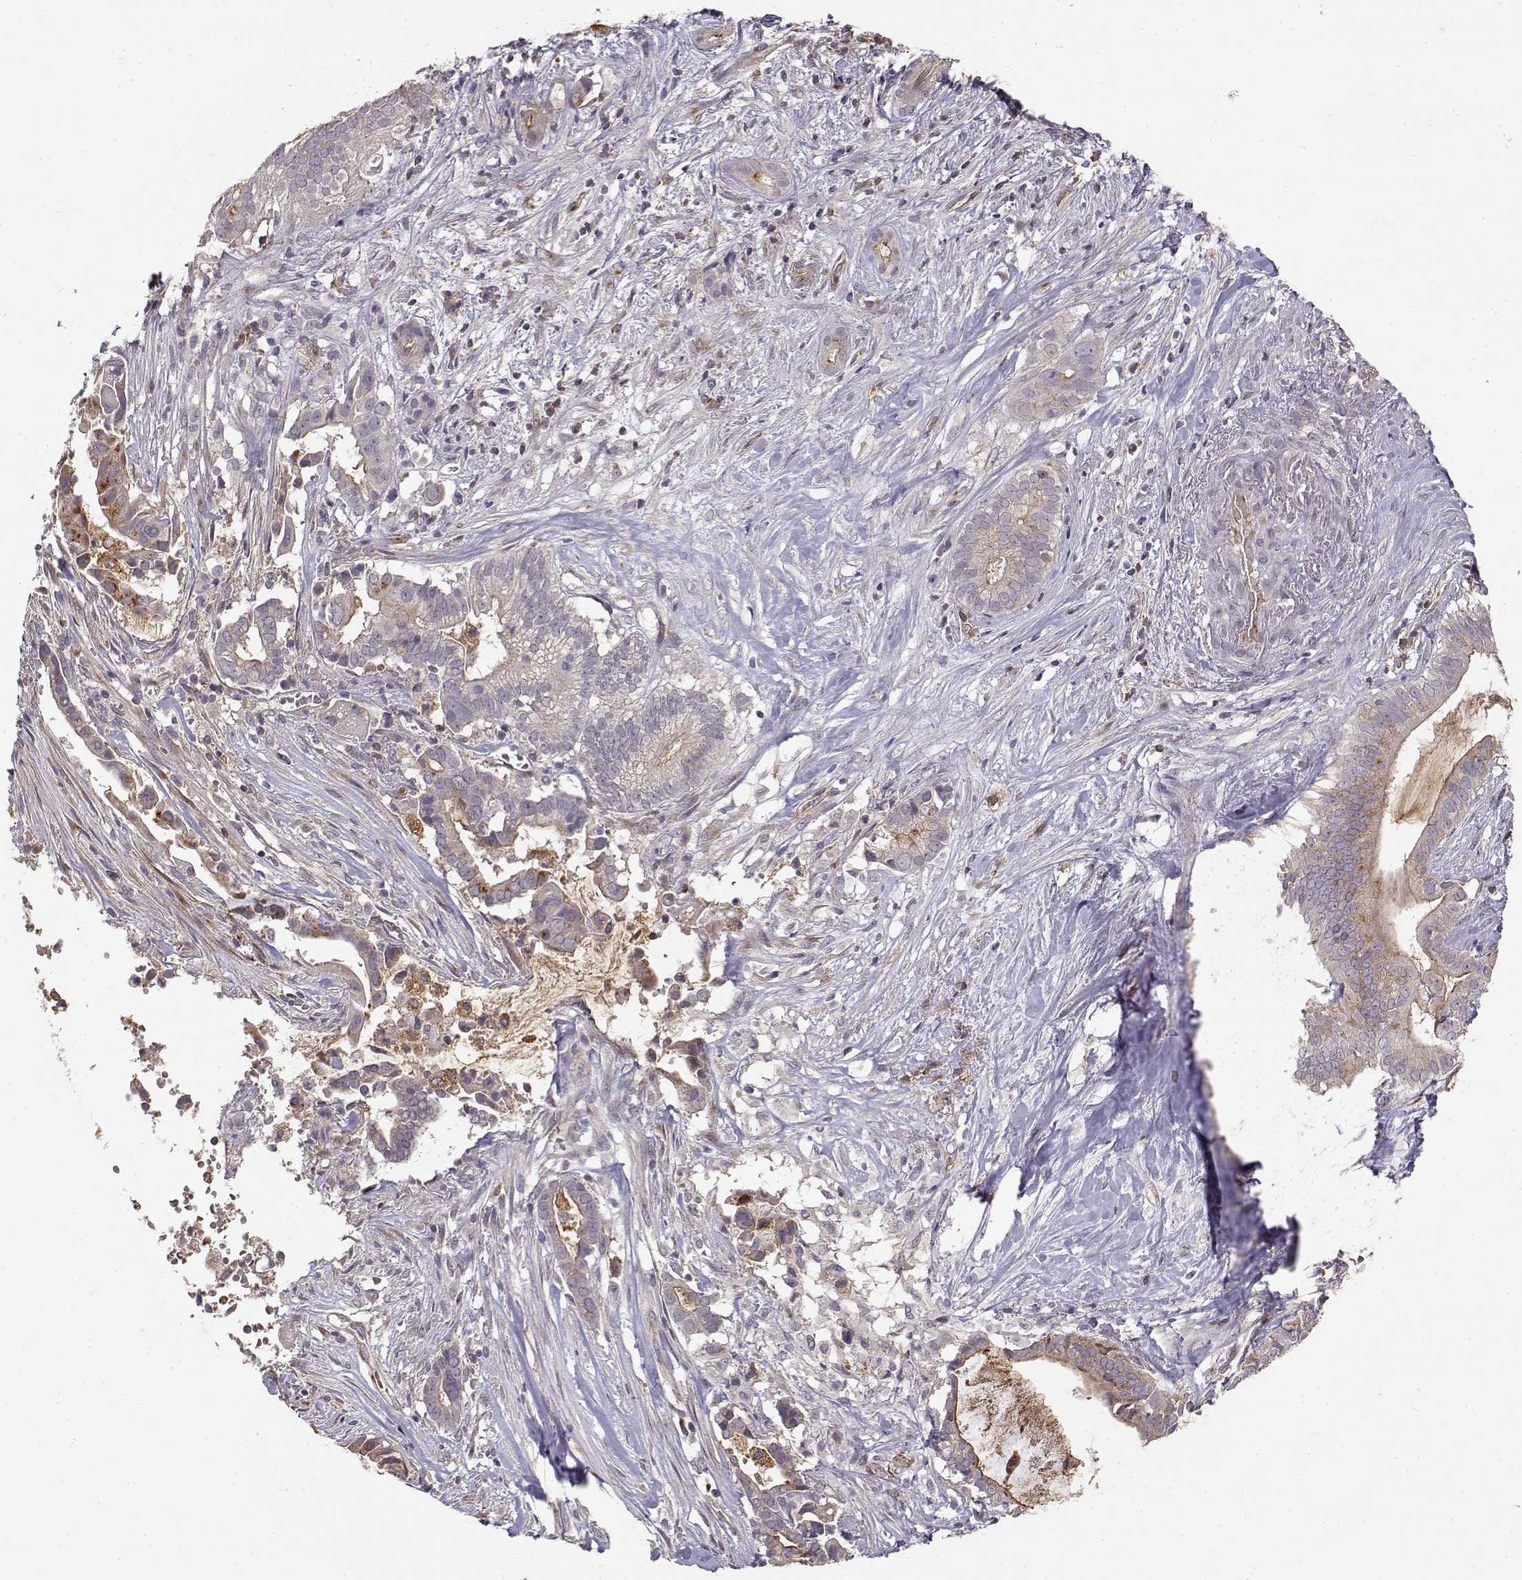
{"staining": {"intensity": "weak", "quantity": "<25%", "location": "cytoplasmic/membranous"}, "tissue": "pancreatic cancer", "cell_type": "Tumor cells", "image_type": "cancer", "snomed": [{"axis": "morphology", "description": "Adenocarcinoma, NOS"}, {"axis": "topography", "description": "Pancreas"}], "caption": "A photomicrograph of adenocarcinoma (pancreatic) stained for a protein shows no brown staining in tumor cells.", "gene": "IFITM1", "patient": {"sex": "male", "age": 61}}